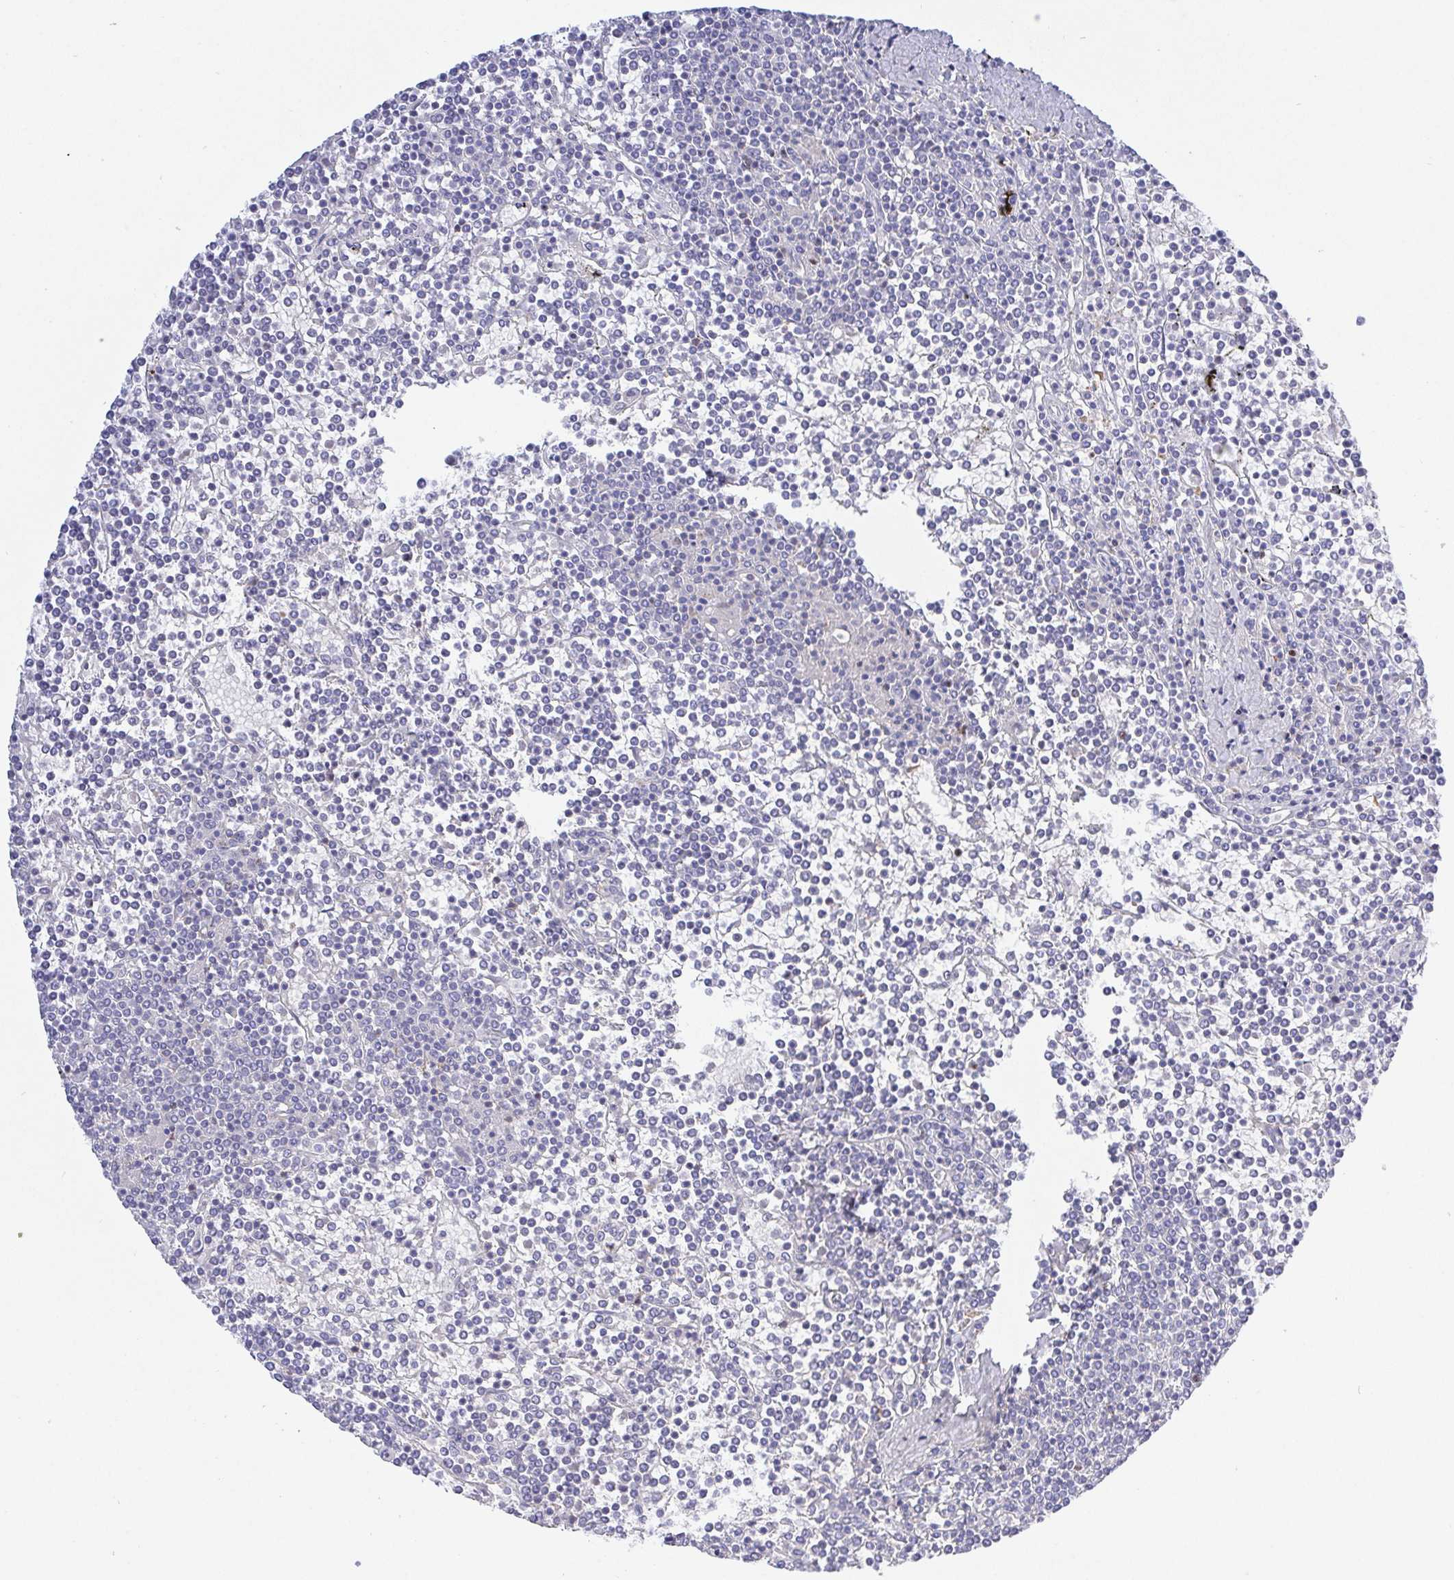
{"staining": {"intensity": "negative", "quantity": "none", "location": "none"}, "tissue": "lymphoma", "cell_type": "Tumor cells", "image_type": "cancer", "snomed": [{"axis": "morphology", "description": "Malignant lymphoma, non-Hodgkin's type, Low grade"}, {"axis": "topography", "description": "Spleen"}], "caption": "Immunohistochemistry (IHC) image of neoplastic tissue: human malignant lymphoma, non-Hodgkin's type (low-grade) stained with DAB (3,3'-diaminobenzidine) reveals no significant protein expression in tumor cells.", "gene": "PRG3", "patient": {"sex": "female", "age": 19}}